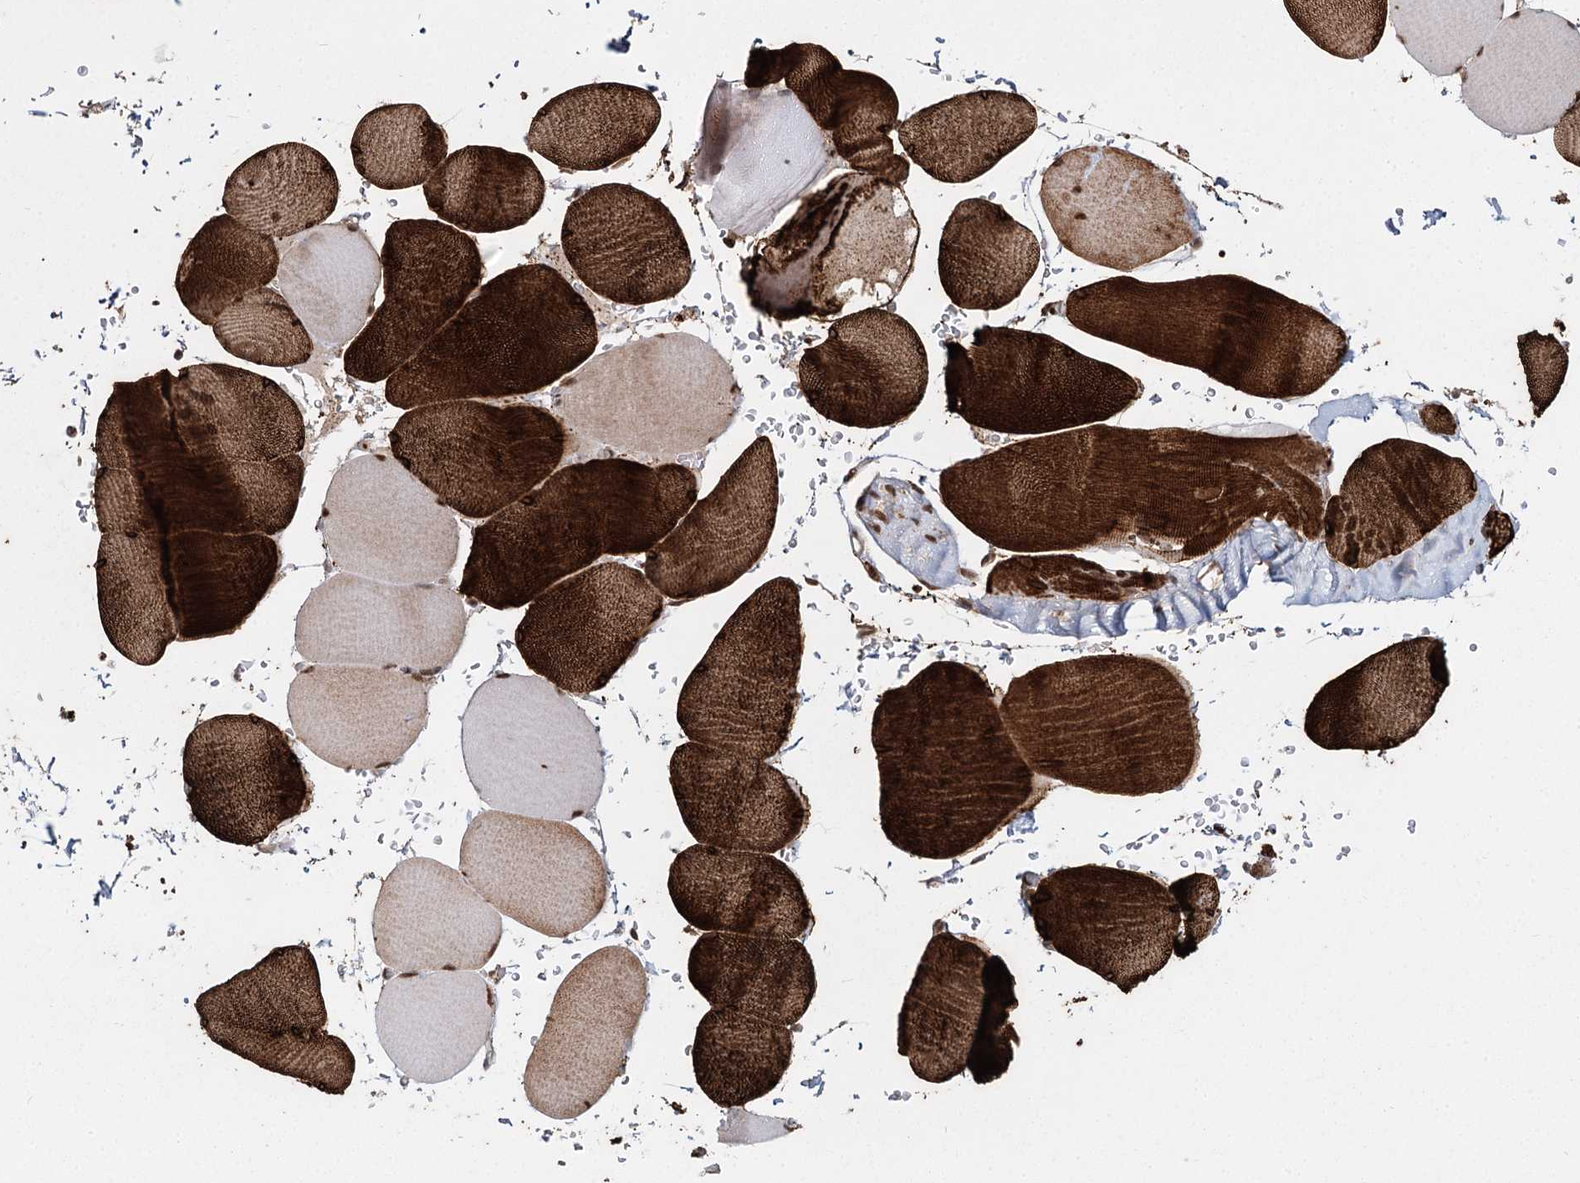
{"staining": {"intensity": "strong", "quantity": "25%-75%", "location": "cytoplasmic/membranous"}, "tissue": "skeletal muscle", "cell_type": "Myocytes", "image_type": "normal", "snomed": [{"axis": "morphology", "description": "Normal tissue, NOS"}, {"axis": "topography", "description": "Skeletal muscle"}, {"axis": "topography", "description": "Head-Neck"}], "caption": "Myocytes show high levels of strong cytoplasmic/membranous expression in approximately 25%-75% of cells in unremarkable skeletal muscle. (IHC, brightfield microscopy, high magnification).", "gene": "ZCCHC24", "patient": {"sex": "male", "age": 66}}